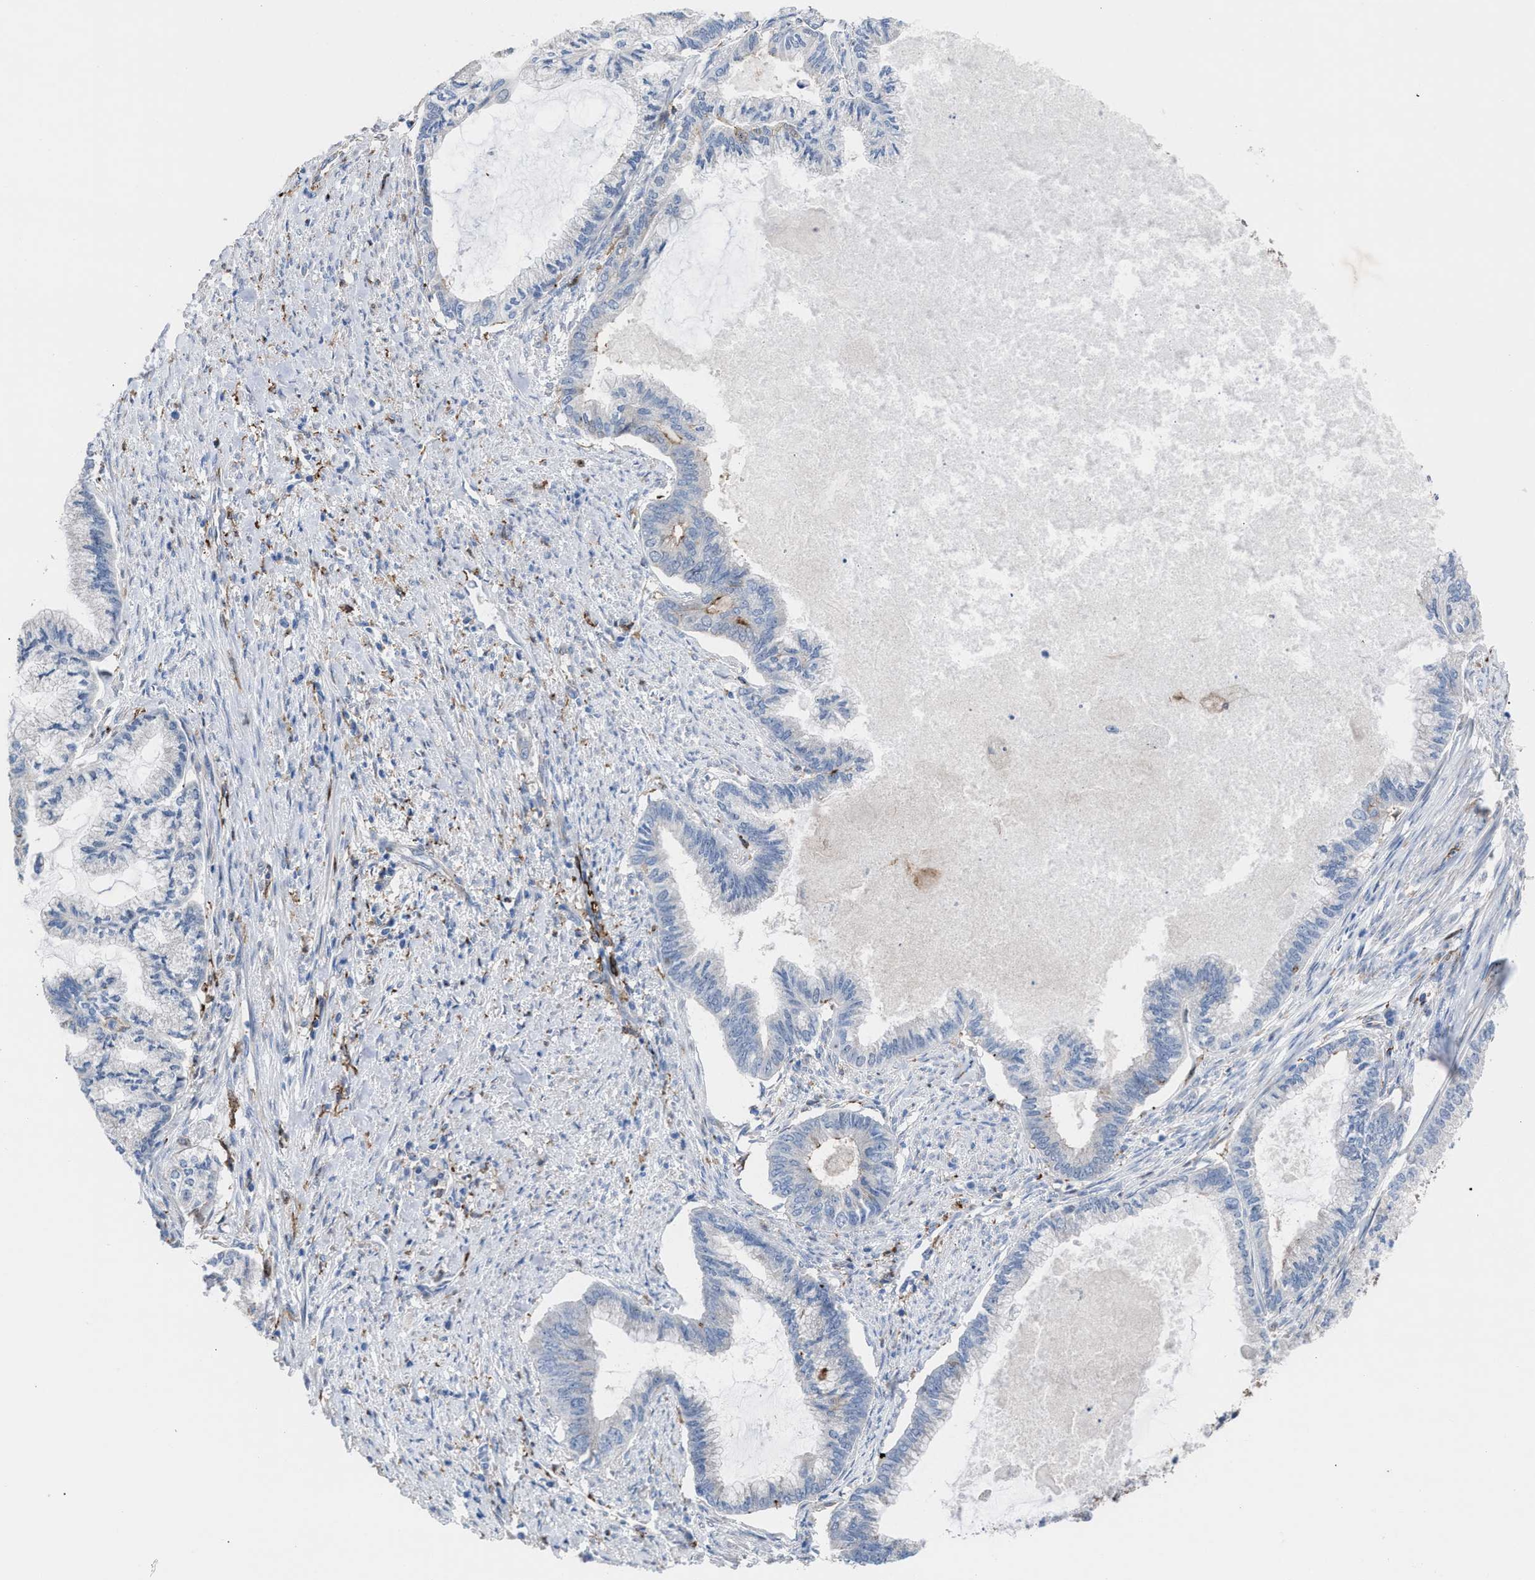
{"staining": {"intensity": "negative", "quantity": "none", "location": "none"}, "tissue": "endometrial cancer", "cell_type": "Tumor cells", "image_type": "cancer", "snomed": [{"axis": "morphology", "description": "Adenocarcinoma, NOS"}, {"axis": "topography", "description": "Endometrium"}], "caption": "Immunohistochemistry (IHC) of adenocarcinoma (endometrial) exhibits no expression in tumor cells.", "gene": "SLC47A1", "patient": {"sex": "female", "age": 86}}